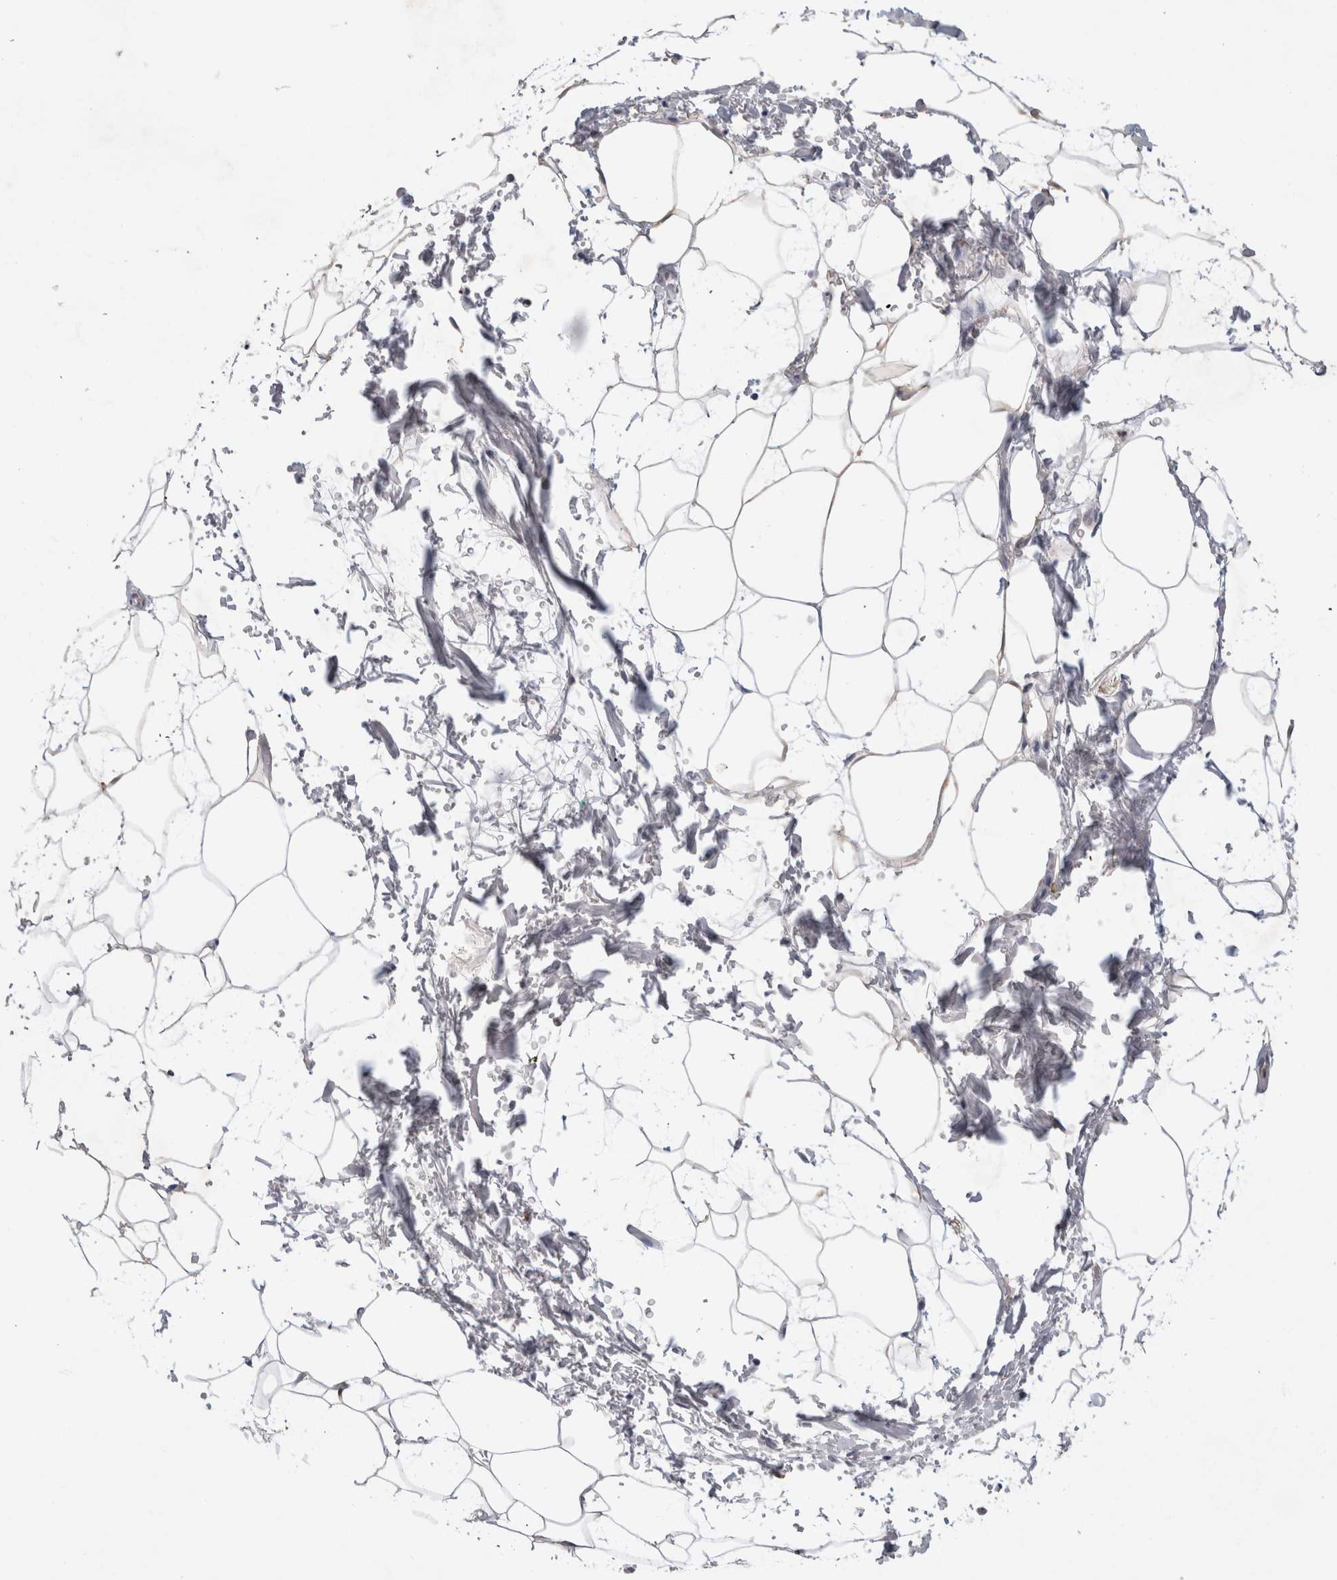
{"staining": {"intensity": "negative", "quantity": "none", "location": "none"}, "tissue": "adipose tissue", "cell_type": "Adipocytes", "image_type": "normal", "snomed": [{"axis": "morphology", "description": "Normal tissue, NOS"}, {"axis": "topography", "description": "Soft tissue"}], "caption": "This is an IHC micrograph of unremarkable human adipose tissue. There is no positivity in adipocytes.", "gene": "PGM1", "patient": {"sex": "male", "age": 72}}